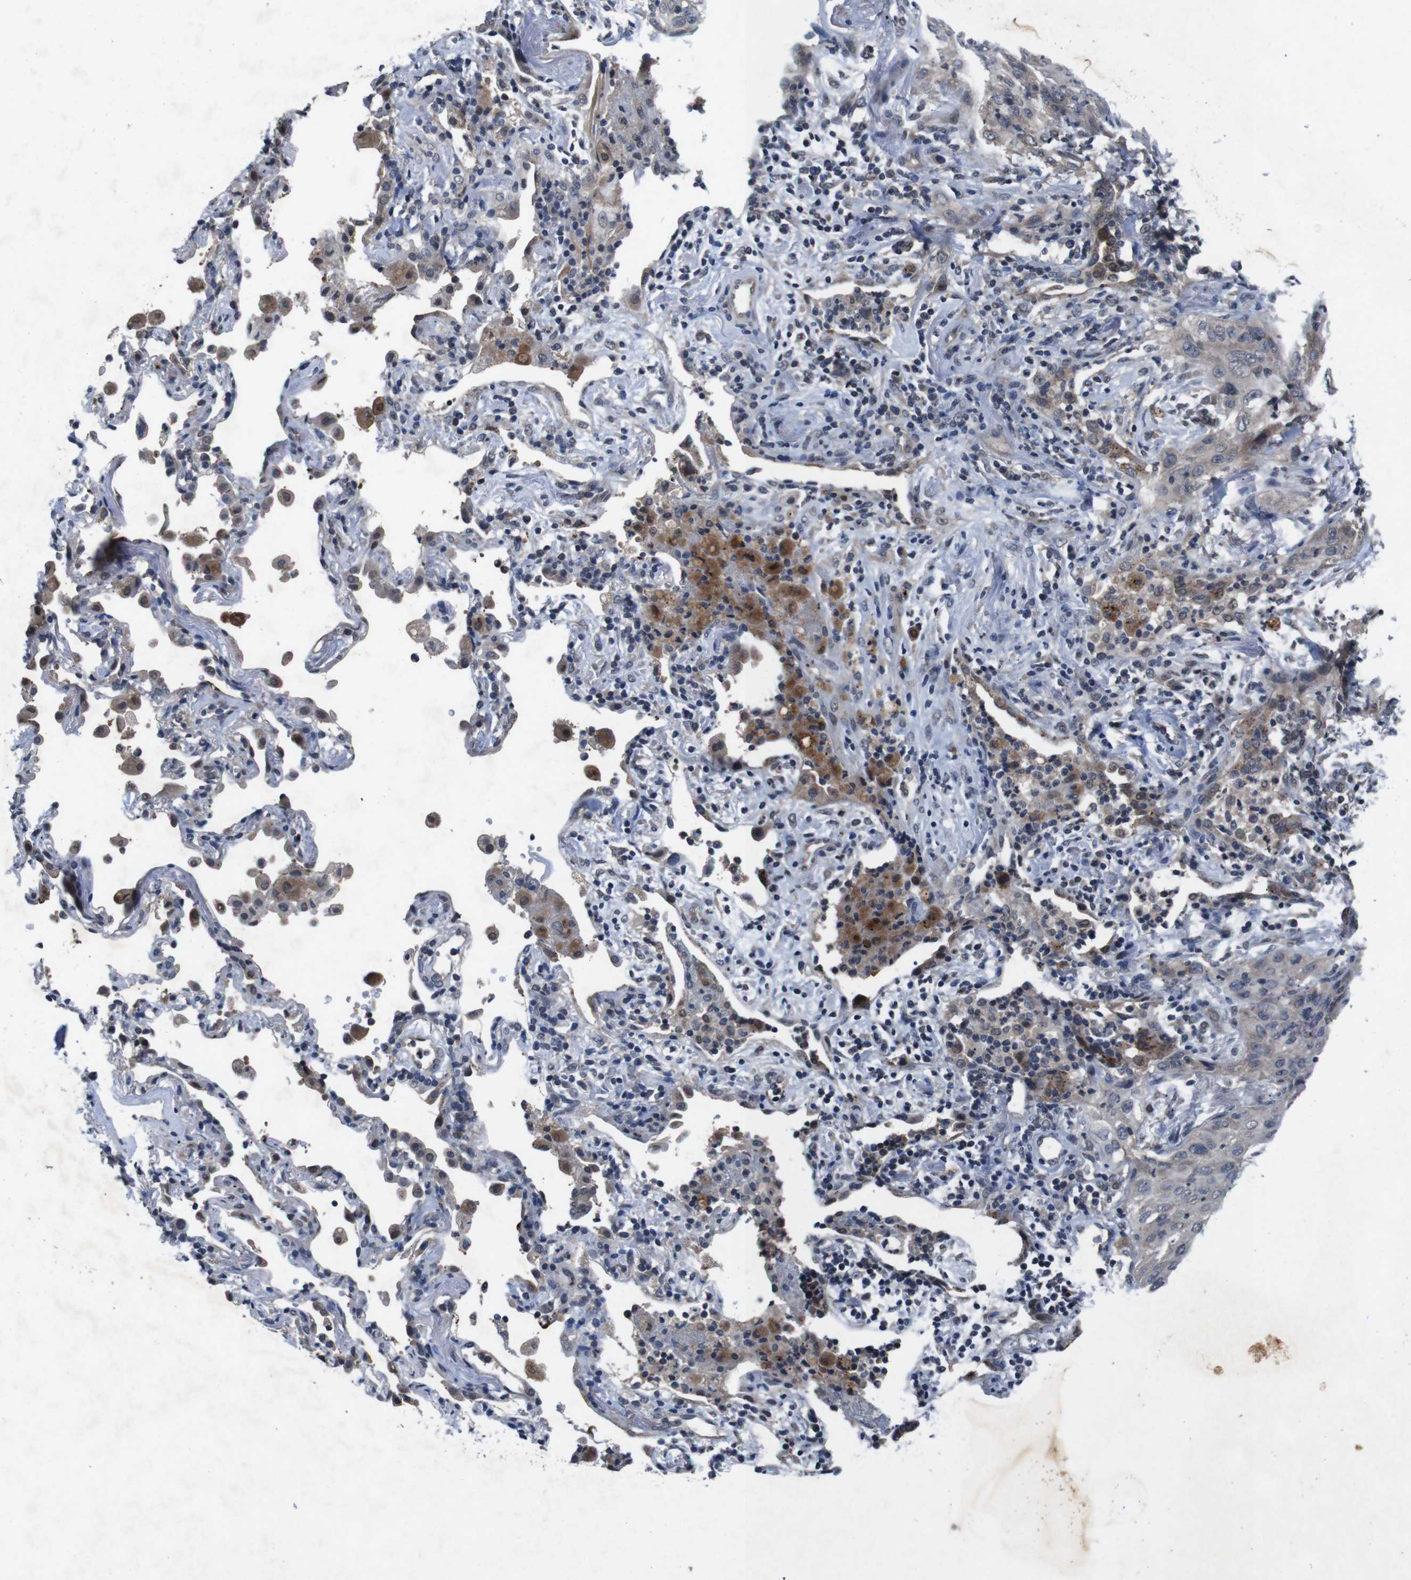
{"staining": {"intensity": "weak", "quantity": "25%-75%", "location": "cytoplasmic/membranous"}, "tissue": "lung cancer", "cell_type": "Tumor cells", "image_type": "cancer", "snomed": [{"axis": "morphology", "description": "Squamous cell carcinoma, NOS"}, {"axis": "topography", "description": "Lung"}], "caption": "Tumor cells exhibit low levels of weak cytoplasmic/membranous expression in approximately 25%-75% of cells in human lung squamous cell carcinoma. (Stains: DAB in brown, nuclei in blue, Microscopy: brightfield microscopy at high magnification).", "gene": "AKT3", "patient": {"sex": "female", "age": 67}}